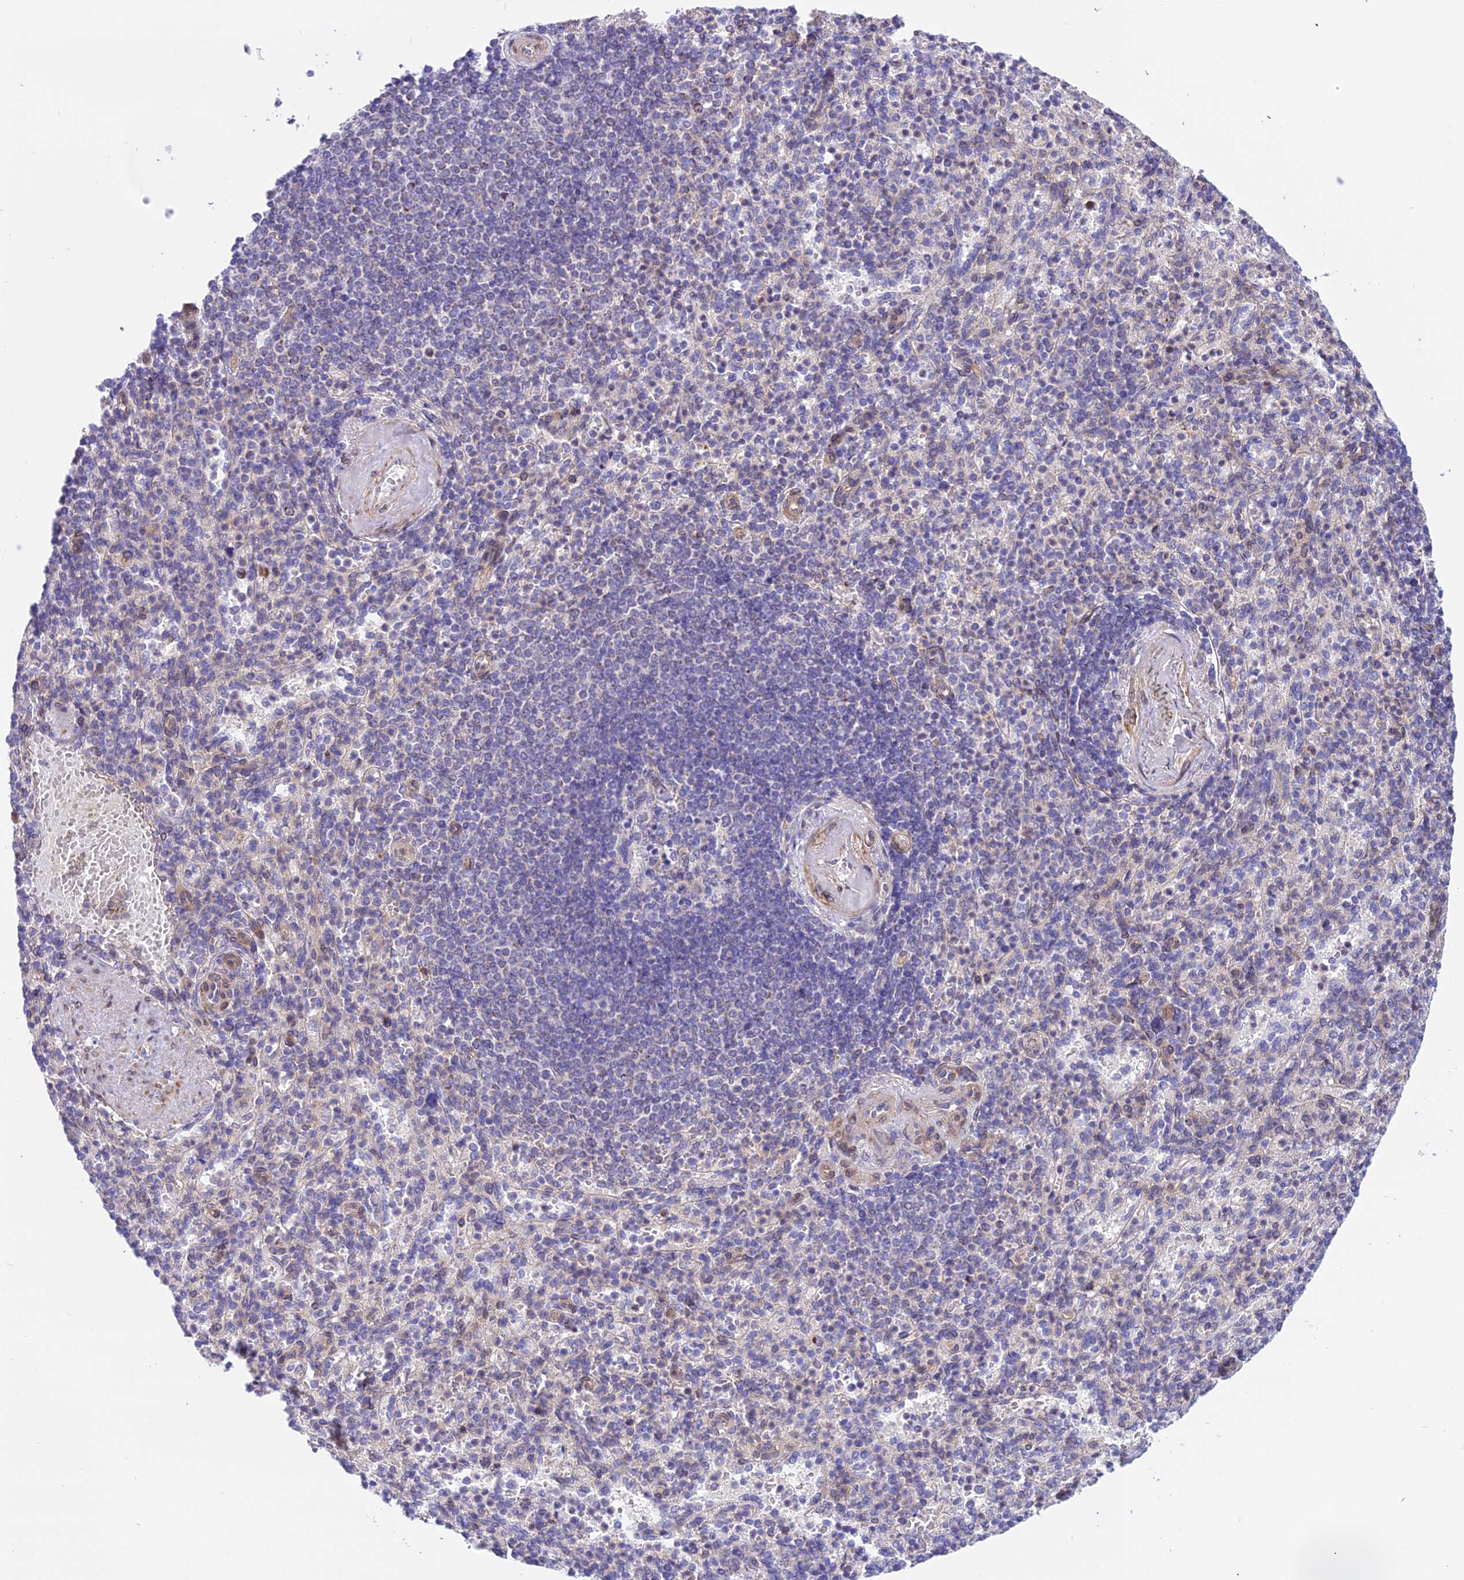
{"staining": {"intensity": "weak", "quantity": "<25%", "location": "cytoplasmic/membranous"}, "tissue": "spleen", "cell_type": "Cells in red pulp", "image_type": "normal", "snomed": [{"axis": "morphology", "description": "Normal tissue, NOS"}, {"axis": "topography", "description": "Spleen"}], "caption": "Human spleen stained for a protein using immunohistochemistry exhibits no expression in cells in red pulp.", "gene": "TRIM43B", "patient": {"sex": "female", "age": 74}}